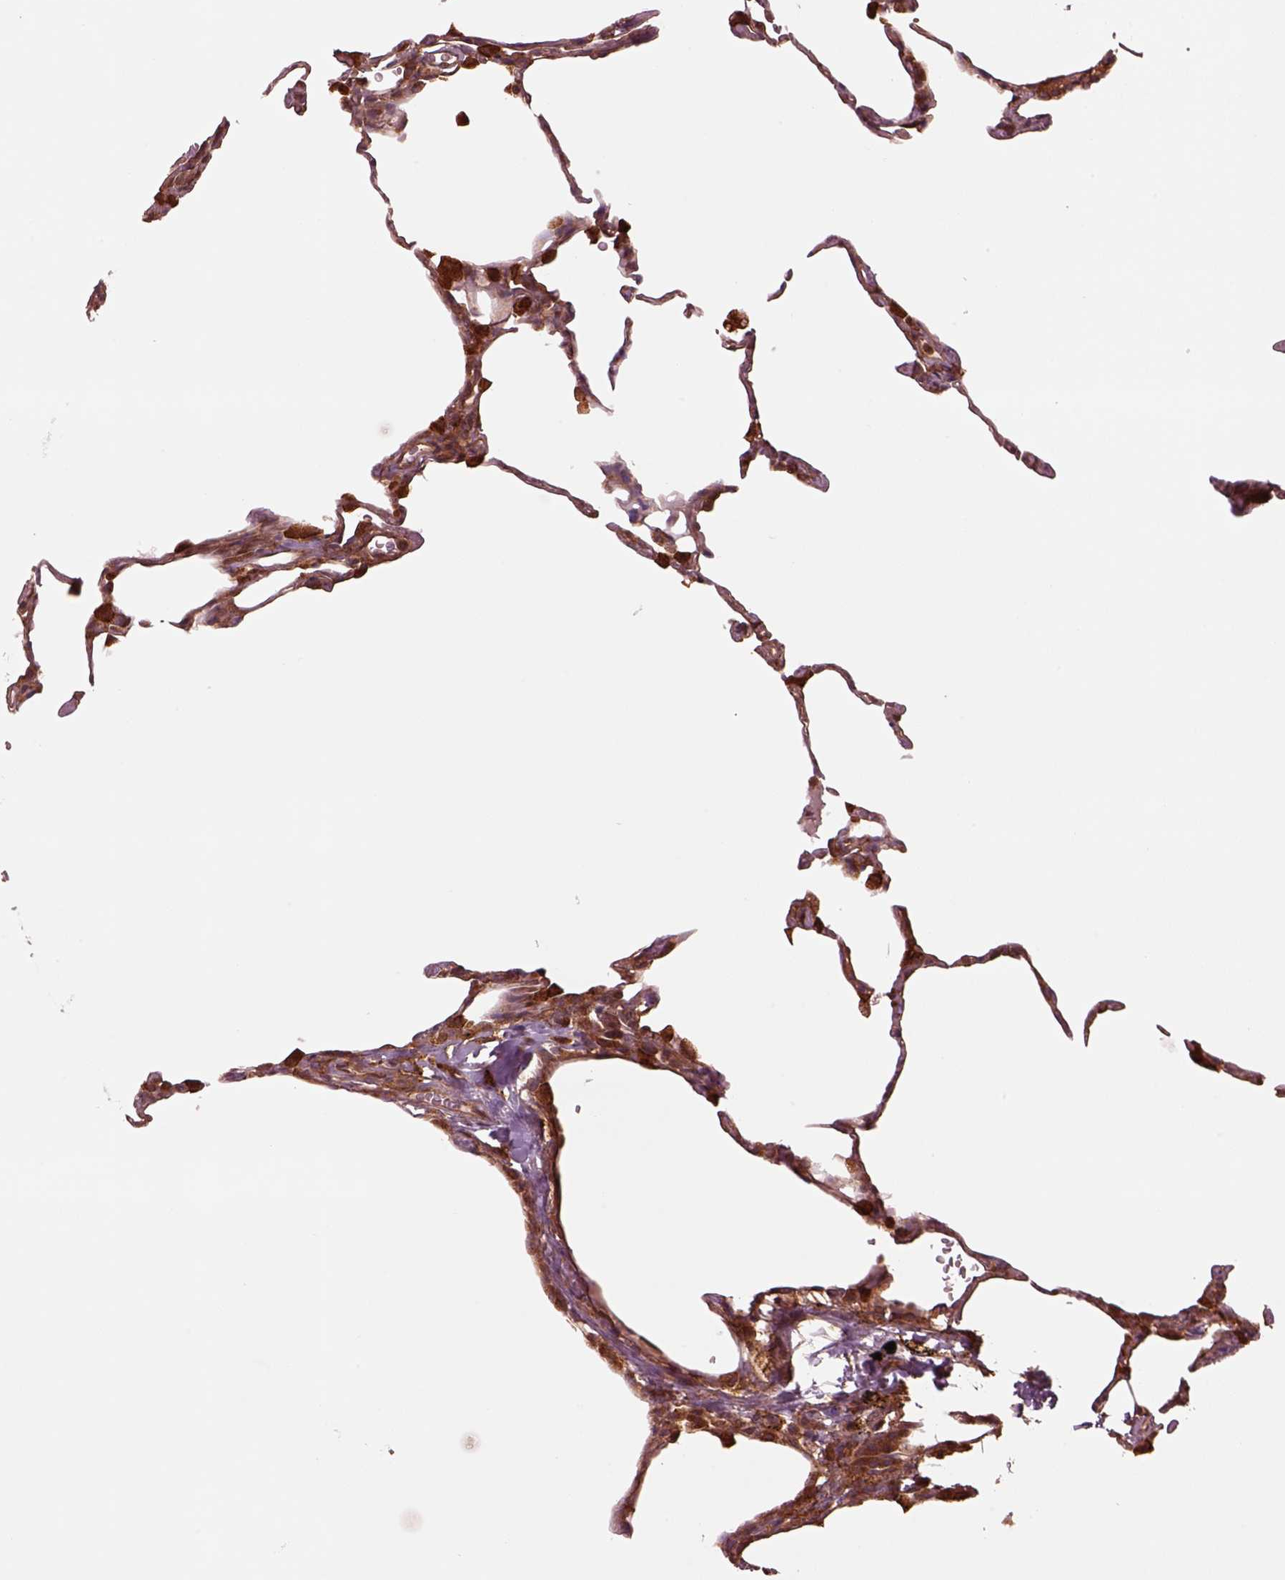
{"staining": {"intensity": "strong", "quantity": "25%-75%", "location": "cytoplasmic/membranous"}, "tissue": "lung", "cell_type": "Alveolar cells", "image_type": "normal", "snomed": [{"axis": "morphology", "description": "Normal tissue, NOS"}, {"axis": "topography", "description": "Lung"}], "caption": "Alveolar cells reveal high levels of strong cytoplasmic/membranous expression in about 25%-75% of cells in benign human lung. The staining was performed using DAB to visualize the protein expression in brown, while the nuclei were stained in blue with hematoxylin (Magnification: 20x).", "gene": "WASHC2A", "patient": {"sex": "female", "age": 57}}